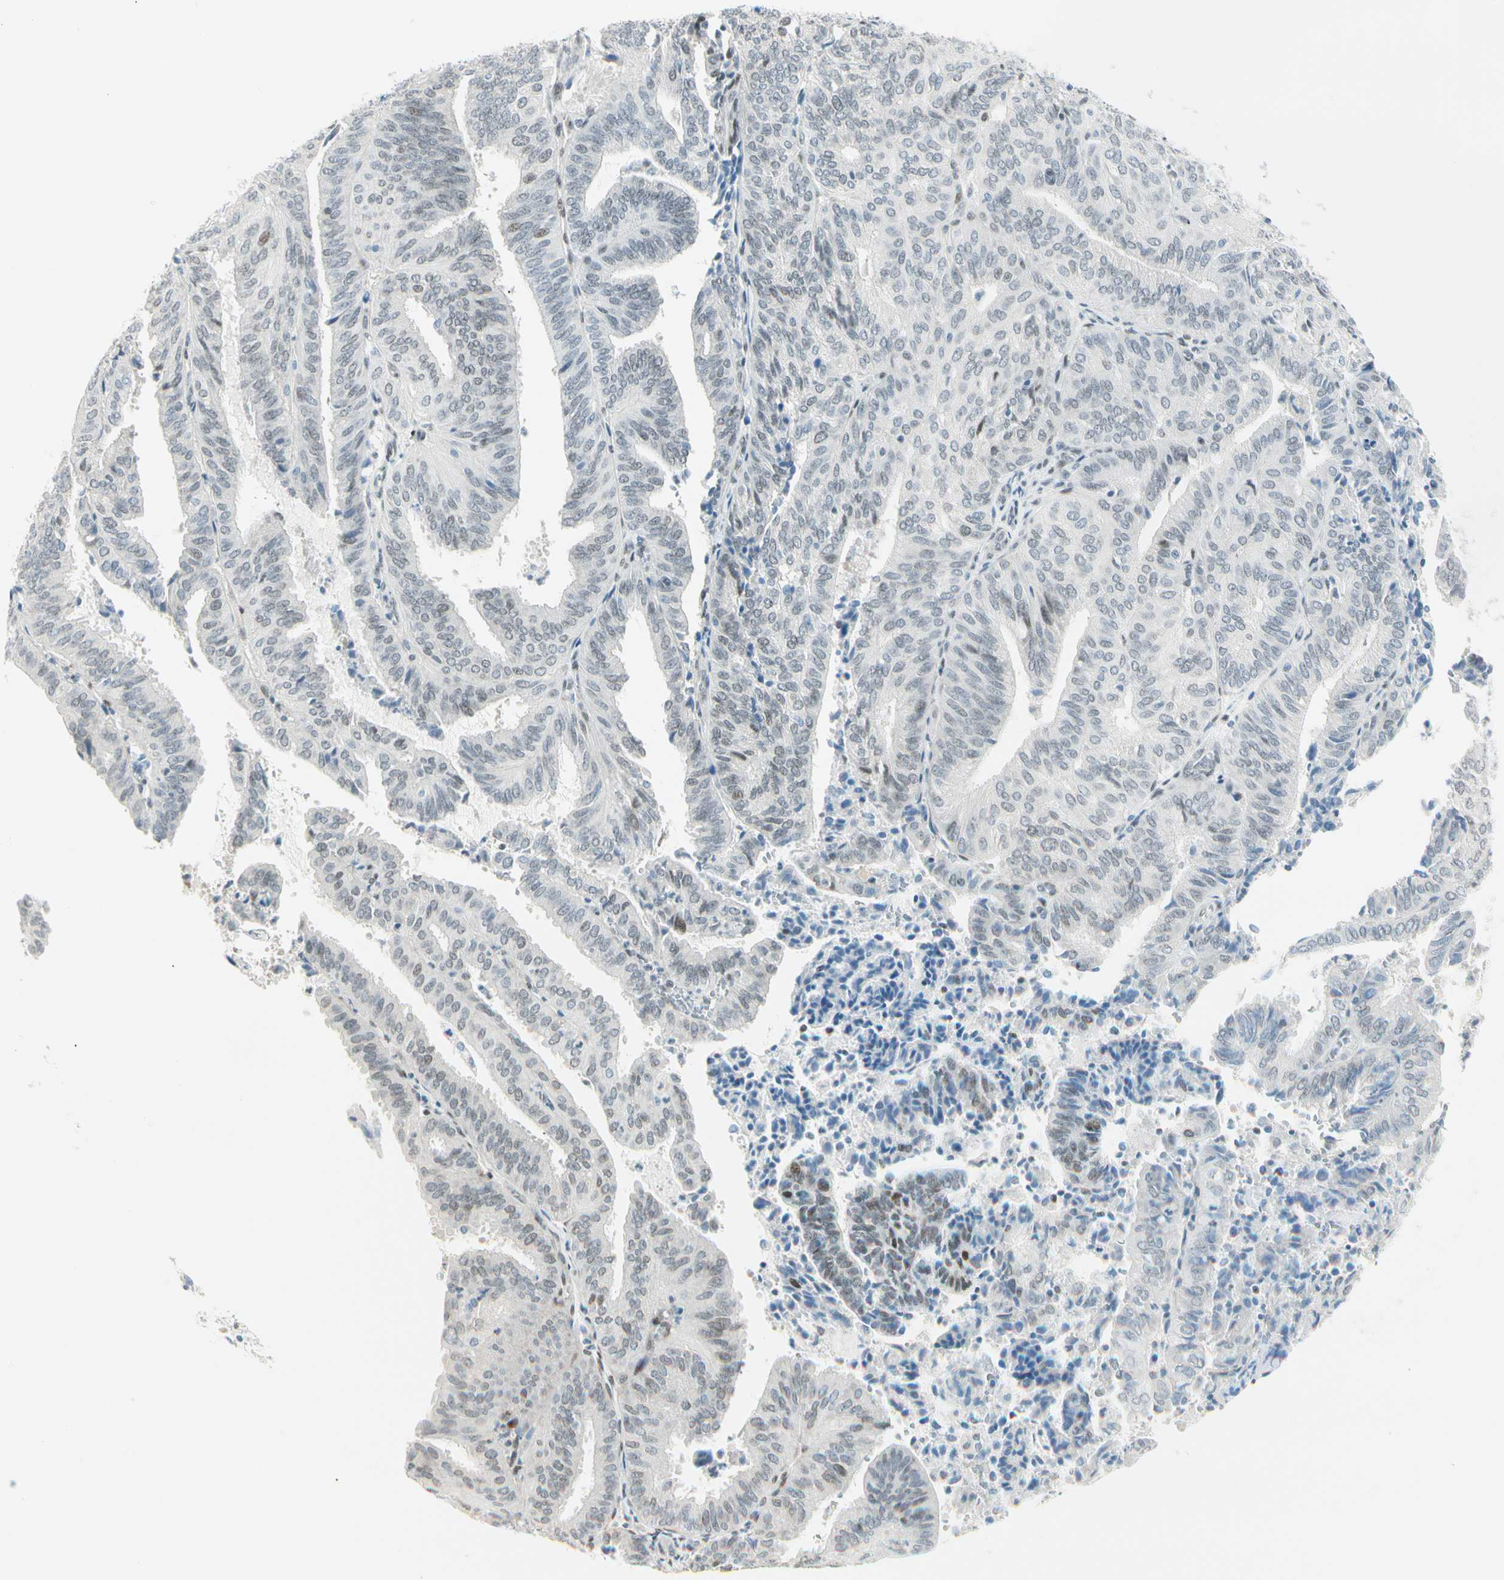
{"staining": {"intensity": "weak", "quantity": "<25%", "location": "nuclear"}, "tissue": "endometrial cancer", "cell_type": "Tumor cells", "image_type": "cancer", "snomed": [{"axis": "morphology", "description": "Adenocarcinoma, NOS"}, {"axis": "topography", "description": "Uterus"}], "caption": "High power microscopy micrograph of an IHC photomicrograph of endometrial cancer, revealing no significant staining in tumor cells.", "gene": "PKNOX1", "patient": {"sex": "female", "age": 60}}